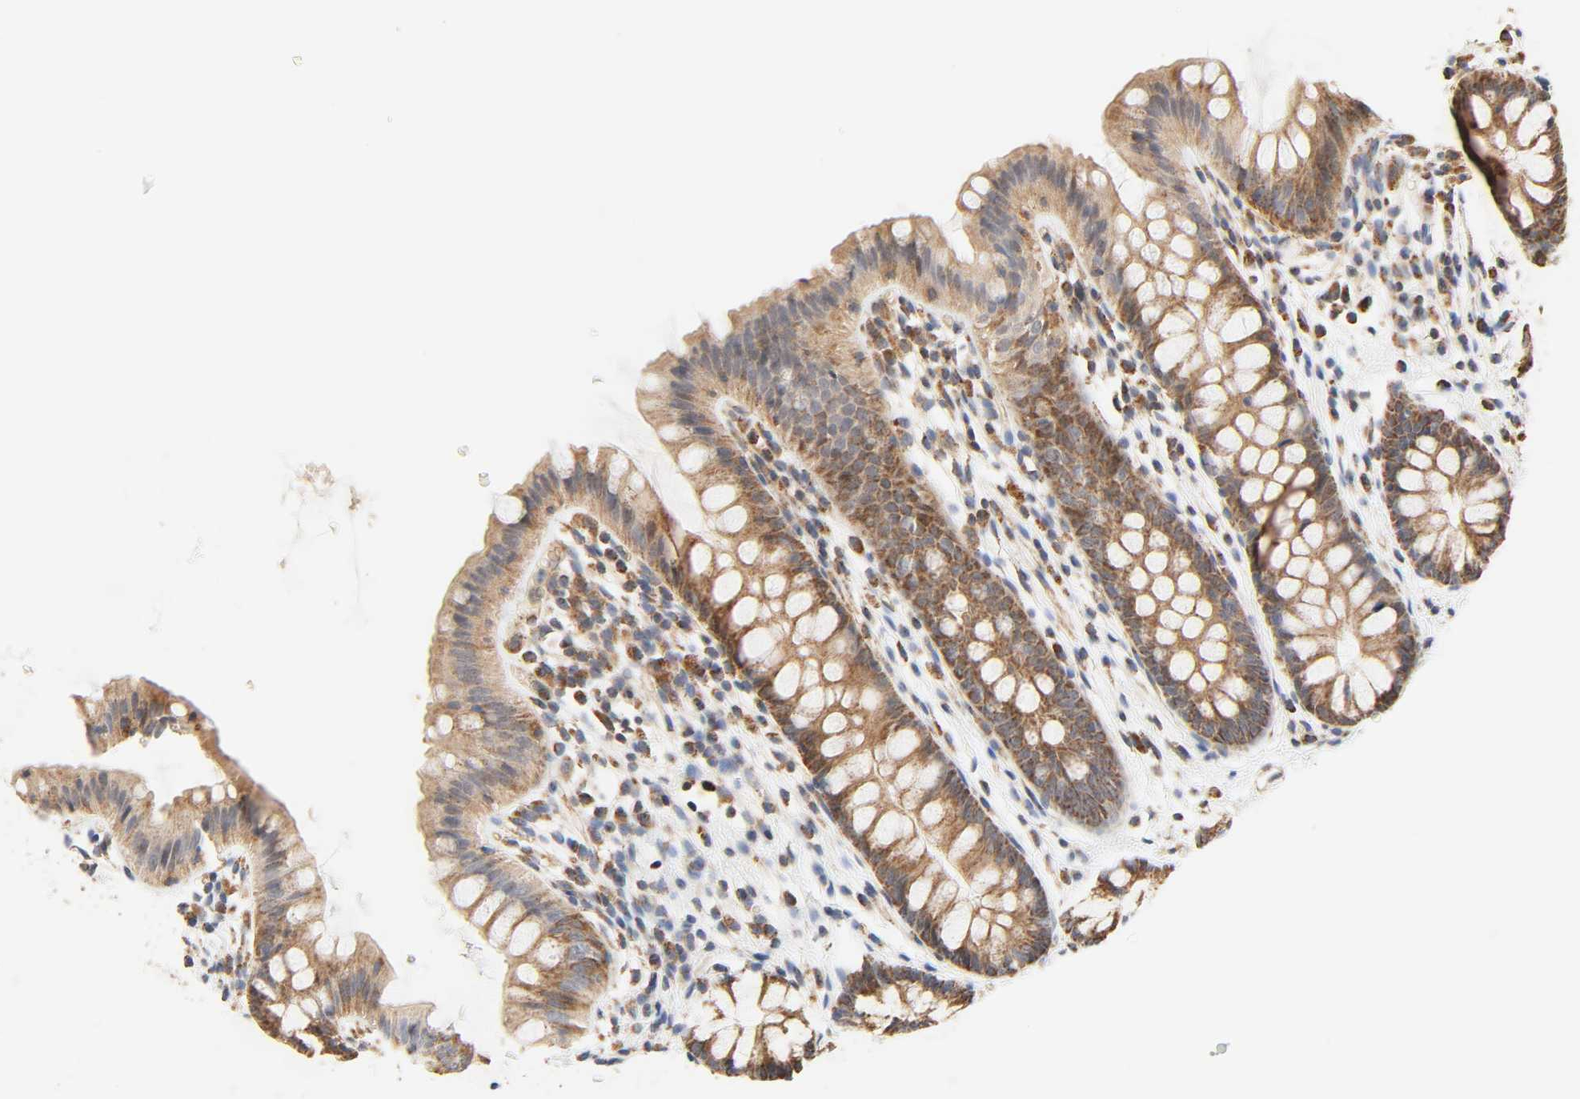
{"staining": {"intensity": "moderate", "quantity": ">75%", "location": "cytoplasmic/membranous"}, "tissue": "colon", "cell_type": "Endothelial cells", "image_type": "normal", "snomed": [{"axis": "morphology", "description": "Normal tissue, NOS"}, {"axis": "topography", "description": "Smooth muscle"}, {"axis": "topography", "description": "Colon"}], "caption": "Moderate cytoplasmic/membranous expression for a protein is present in about >75% of endothelial cells of unremarkable colon using immunohistochemistry.", "gene": "ZMAT5", "patient": {"sex": "male", "age": 67}}